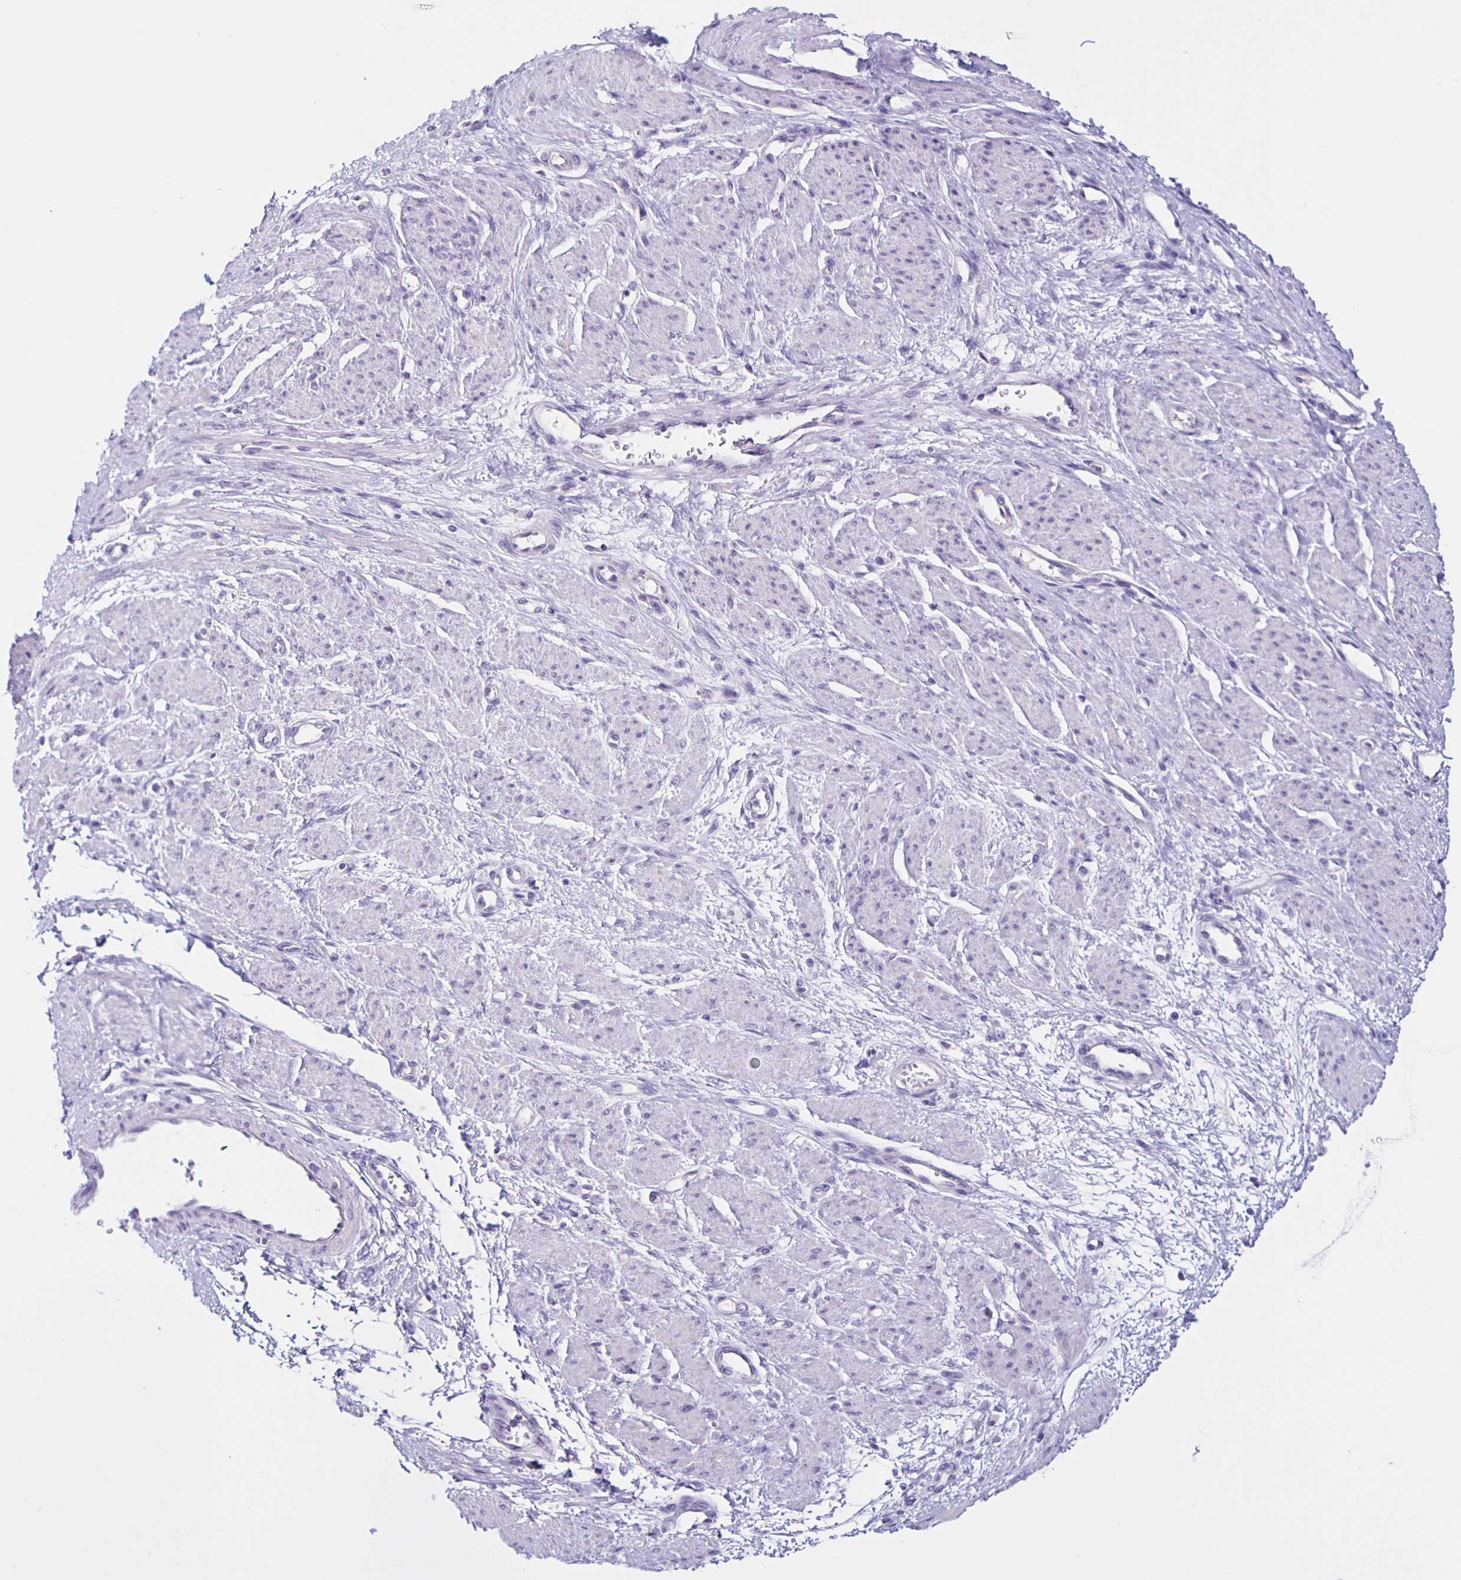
{"staining": {"intensity": "negative", "quantity": "none", "location": "none"}, "tissue": "smooth muscle", "cell_type": "Smooth muscle cells", "image_type": "normal", "snomed": [{"axis": "morphology", "description": "Normal tissue, NOS"}, {"axis": "topography", "description": "Smooth muscle"}, {"axis": "topography", "description": "Uterus"}], "caption": "DAB (3,3'-diaminobenzidine) immunohistochemical staining of normal human smooth muscle shows no significant staining in smooth muscle cells. (DAB (3,3'-diaminobenzidine) IHC visualized using brightfield microscopy, high magnification).", "gene": "SLC12A3", "patient": {"sex": "female", "age": 39}}